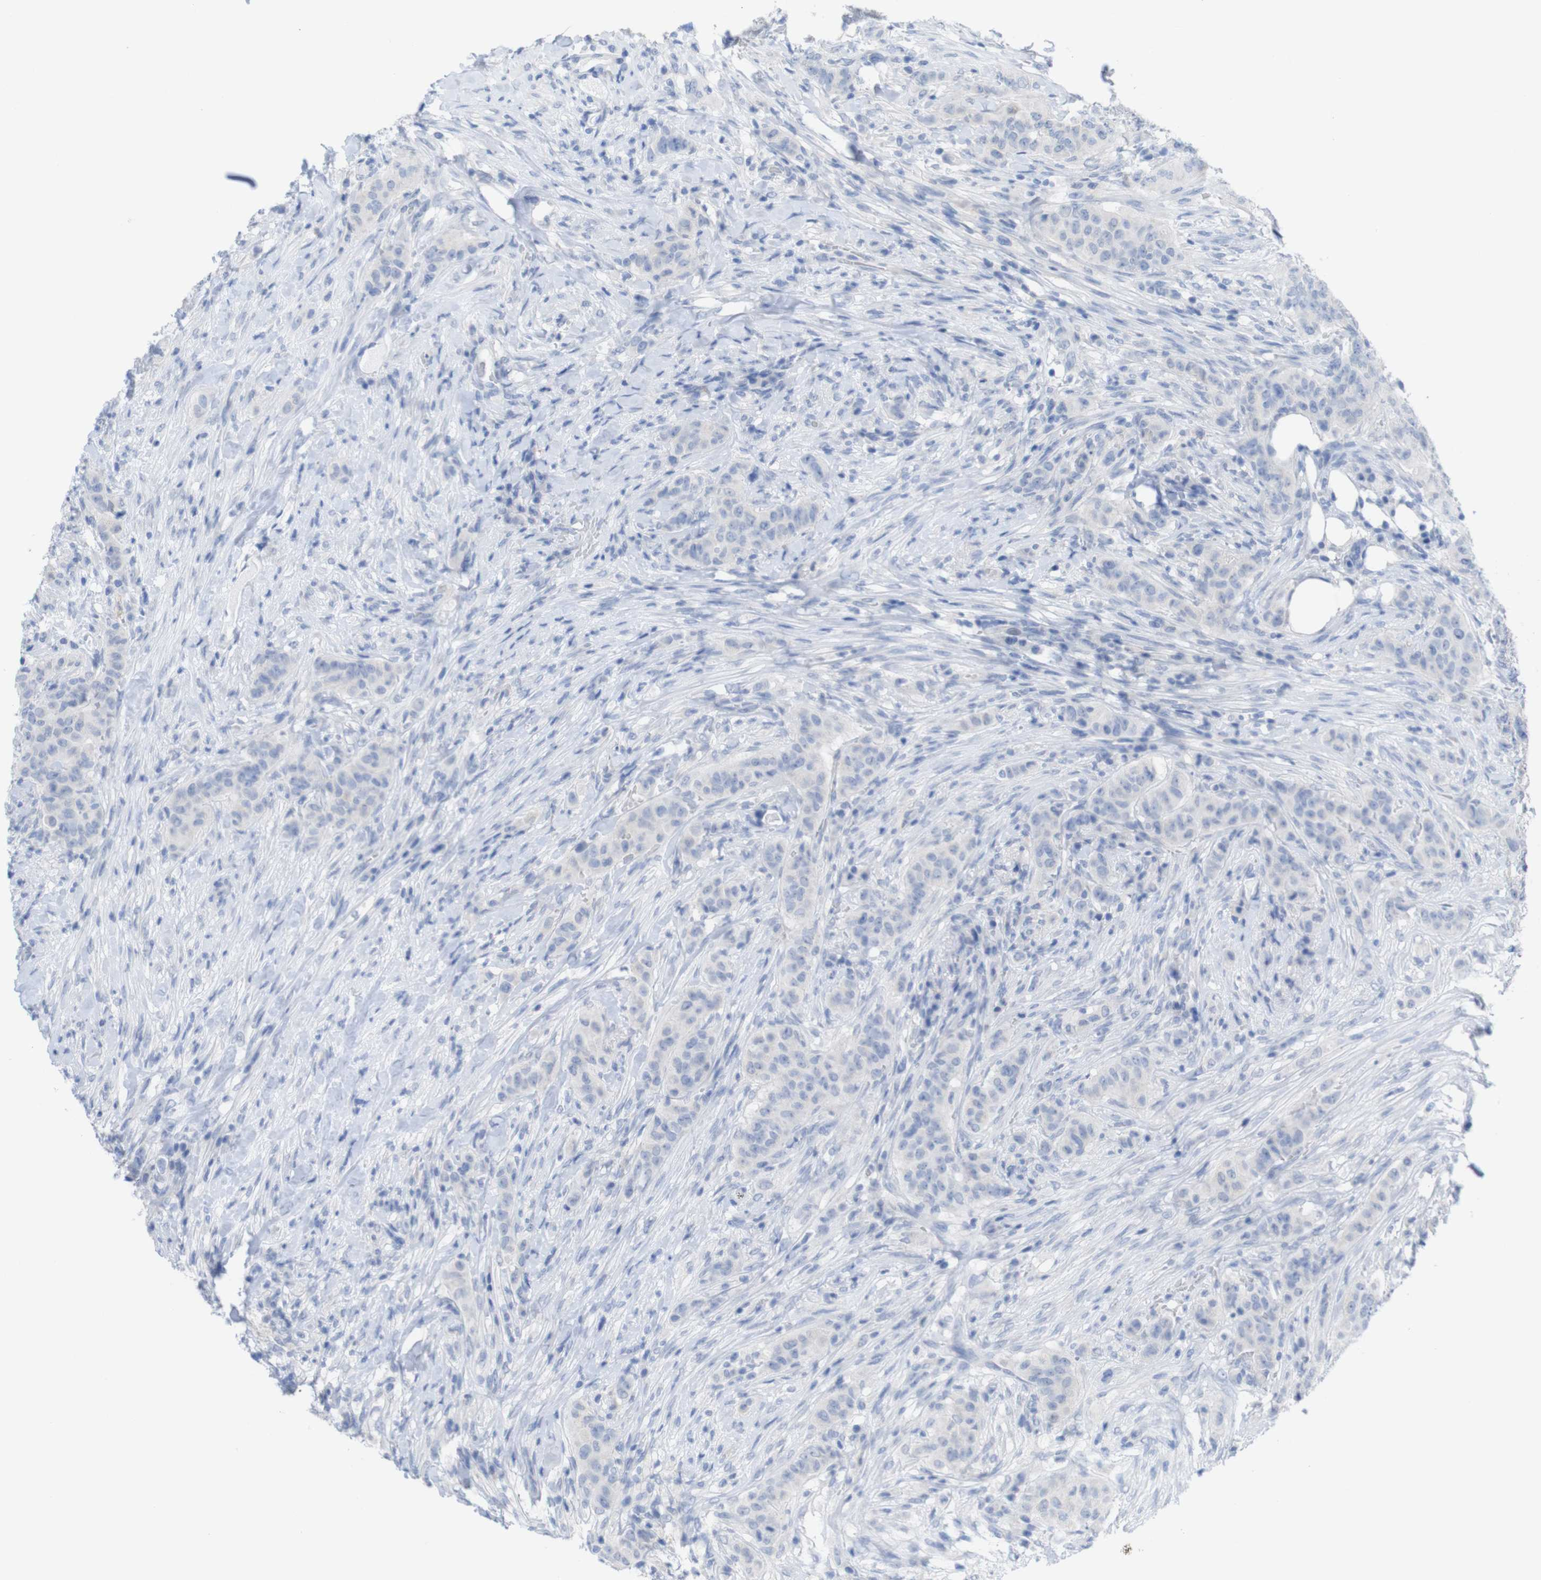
{"staining": {"intensity": "negative", "quantity": "none", "location": "none"}, "tissue": "breast cancer", "cell_type": "Tumor cells", "image_type": "cancer", "snomed": [{"axis": "morphology", "description": "Normal tissue, NOS"}, {"axis": "morphology", "description": "Duct carcinoma"}, {"axis": "topography", "description": "Breast"}], "caption": "A histopathology image of human breast cancer is negative for staining in tumor cells.", "gene": "PNMA1", "patient": {"sex": "female", "age": 40}}